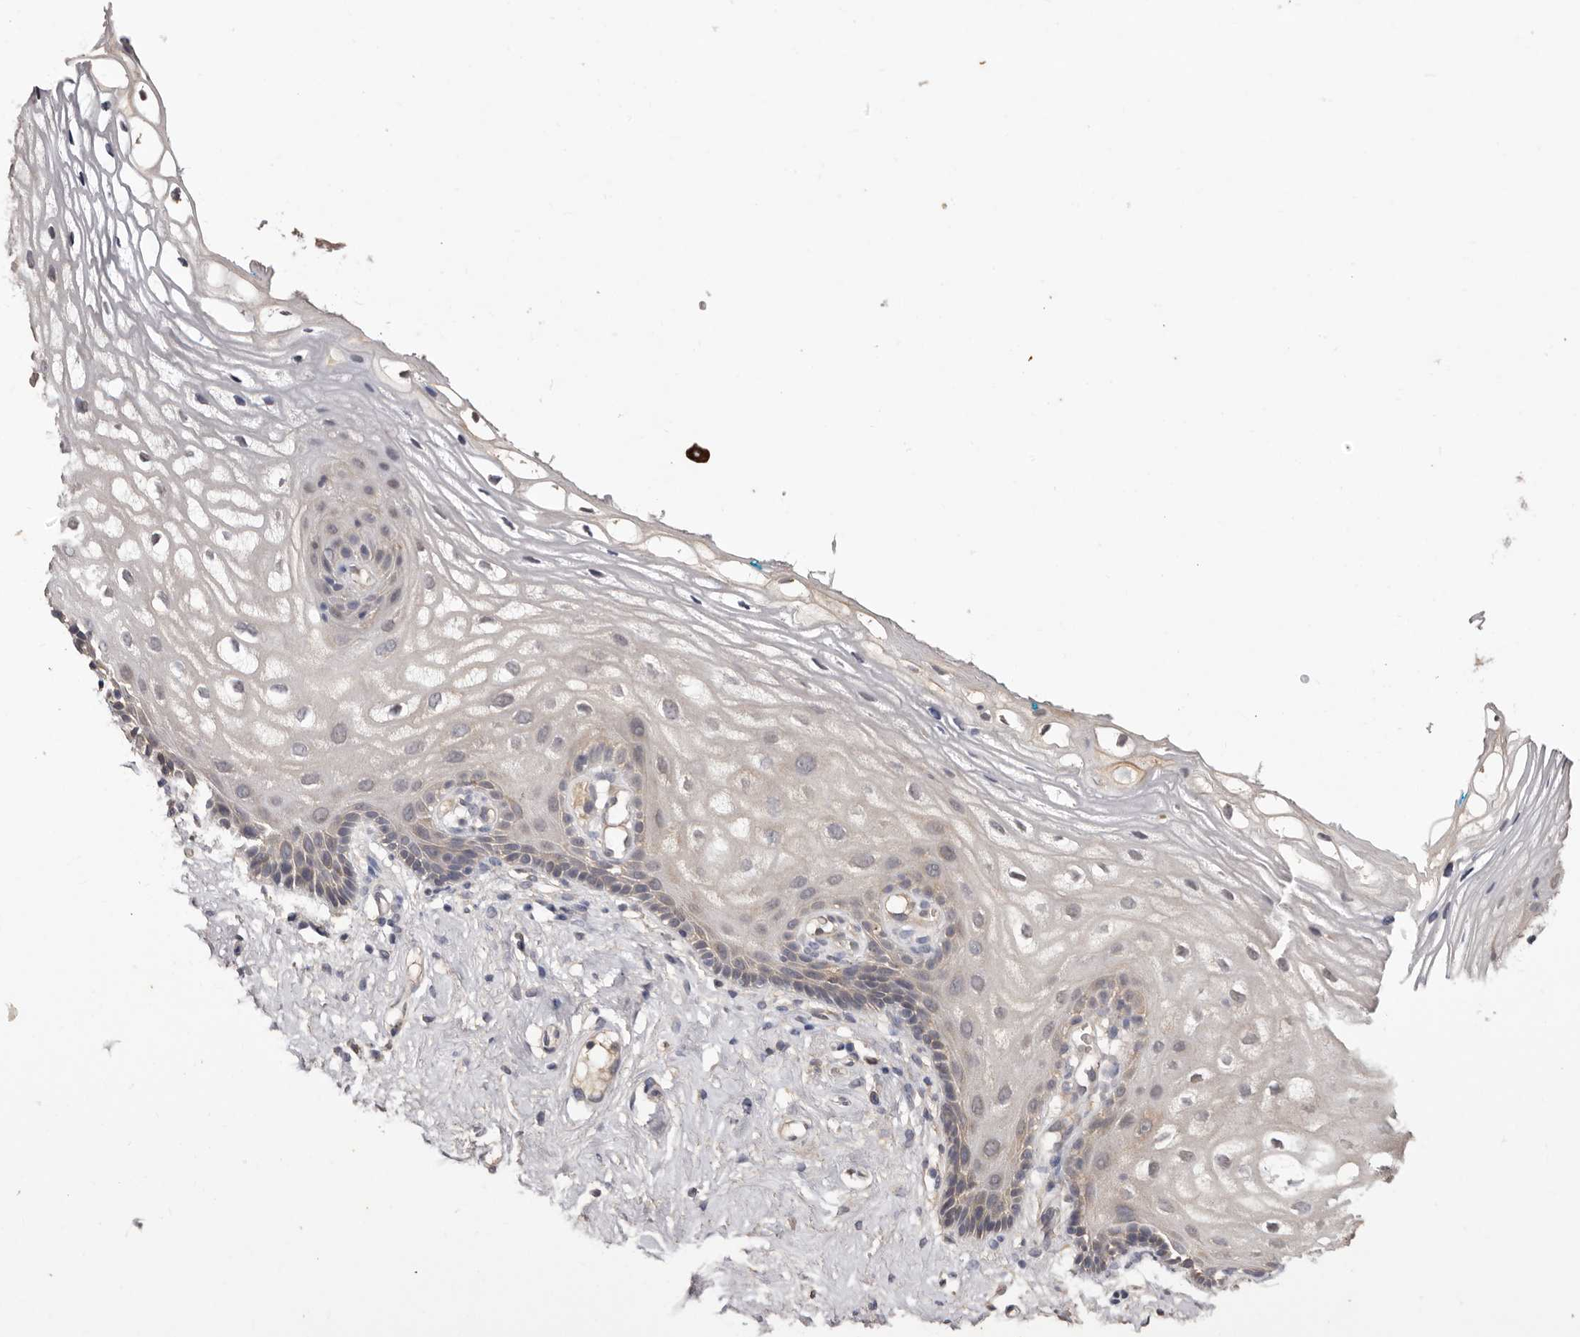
{"staining": {"intensity": "weak", "quantity": "<25%", "location": "cytoplasmic/membranous,nuclear"}, "tissue": "vagina", "cell_type": "Squamous epithelial cells", "image_type": "normal", "snomed": [{"axis": "morphology", "description": "Normal tissue, NOS"}, {"axis": "morphology", "description": "Adenocarcinoma, NOS"}, {"axis": "topography", "description": "Rectum"}, {"axis": "topography", "description": "Vagina"}], "caption": "Benign vagina was stained to show a protein in brown. There is no significant expression in squamous epithelial cells. (Stains: DAB IHC with hematoxylin counter stain, Microscopy: brightfield microscopy at high magnification).", "gene": "RSPO2", "patient": {"sex": "female", "age": 71}}